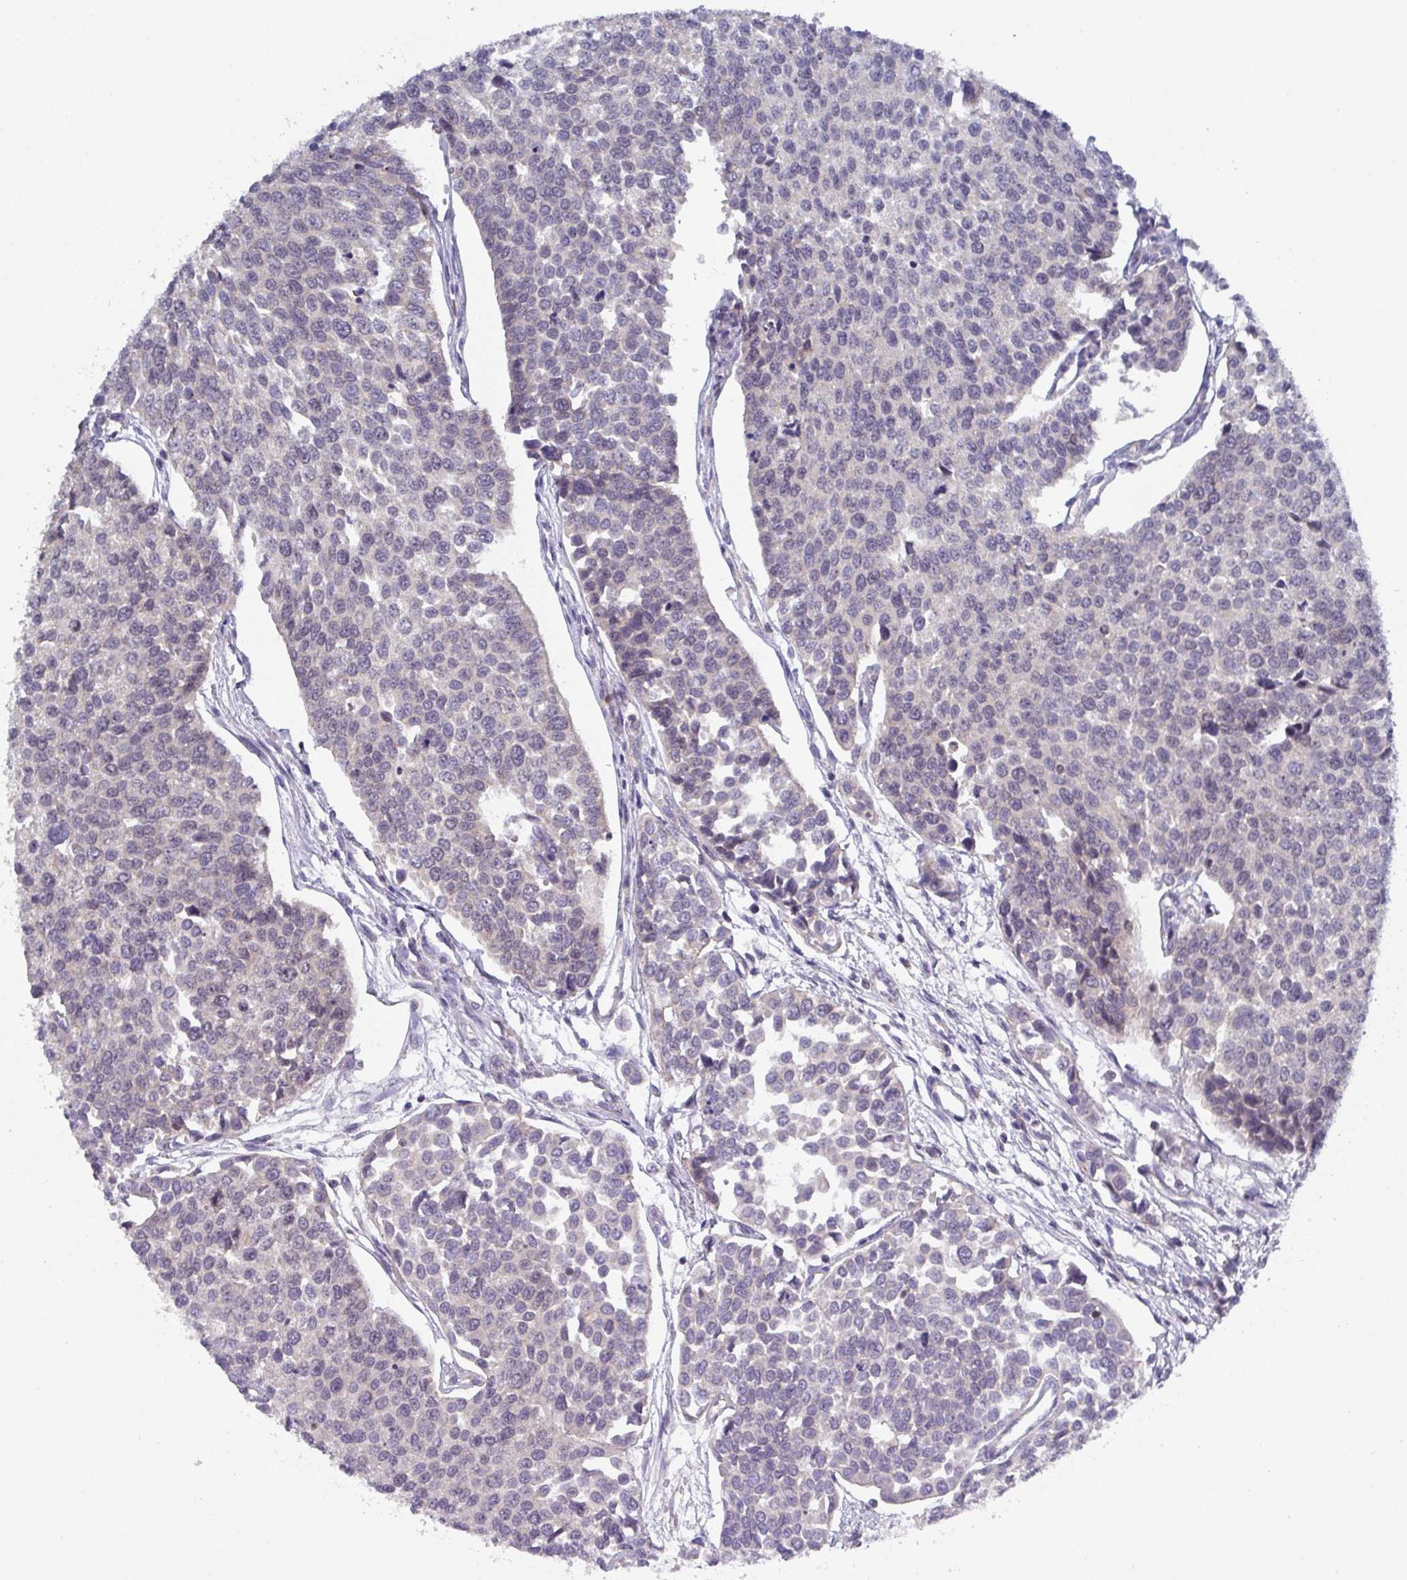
{"staining": {"intensity": "negative", "quantity": "none", "location": "none"}, "tissue": "urothelial cancer", "cell_type": "Tumor cells", "image_type": "cancer", "snomed": [{"axis": "morphology", "description": "Urothelial carcinoma, Low grade"}, {"axis": "topography", "description": "Urinary bladder"}], "caption": "IHC of urothelial cancer reveals no expression in tumor cells.", "gene": "DCAF12L2", "patient": {"sex": "female", "age": 78}}